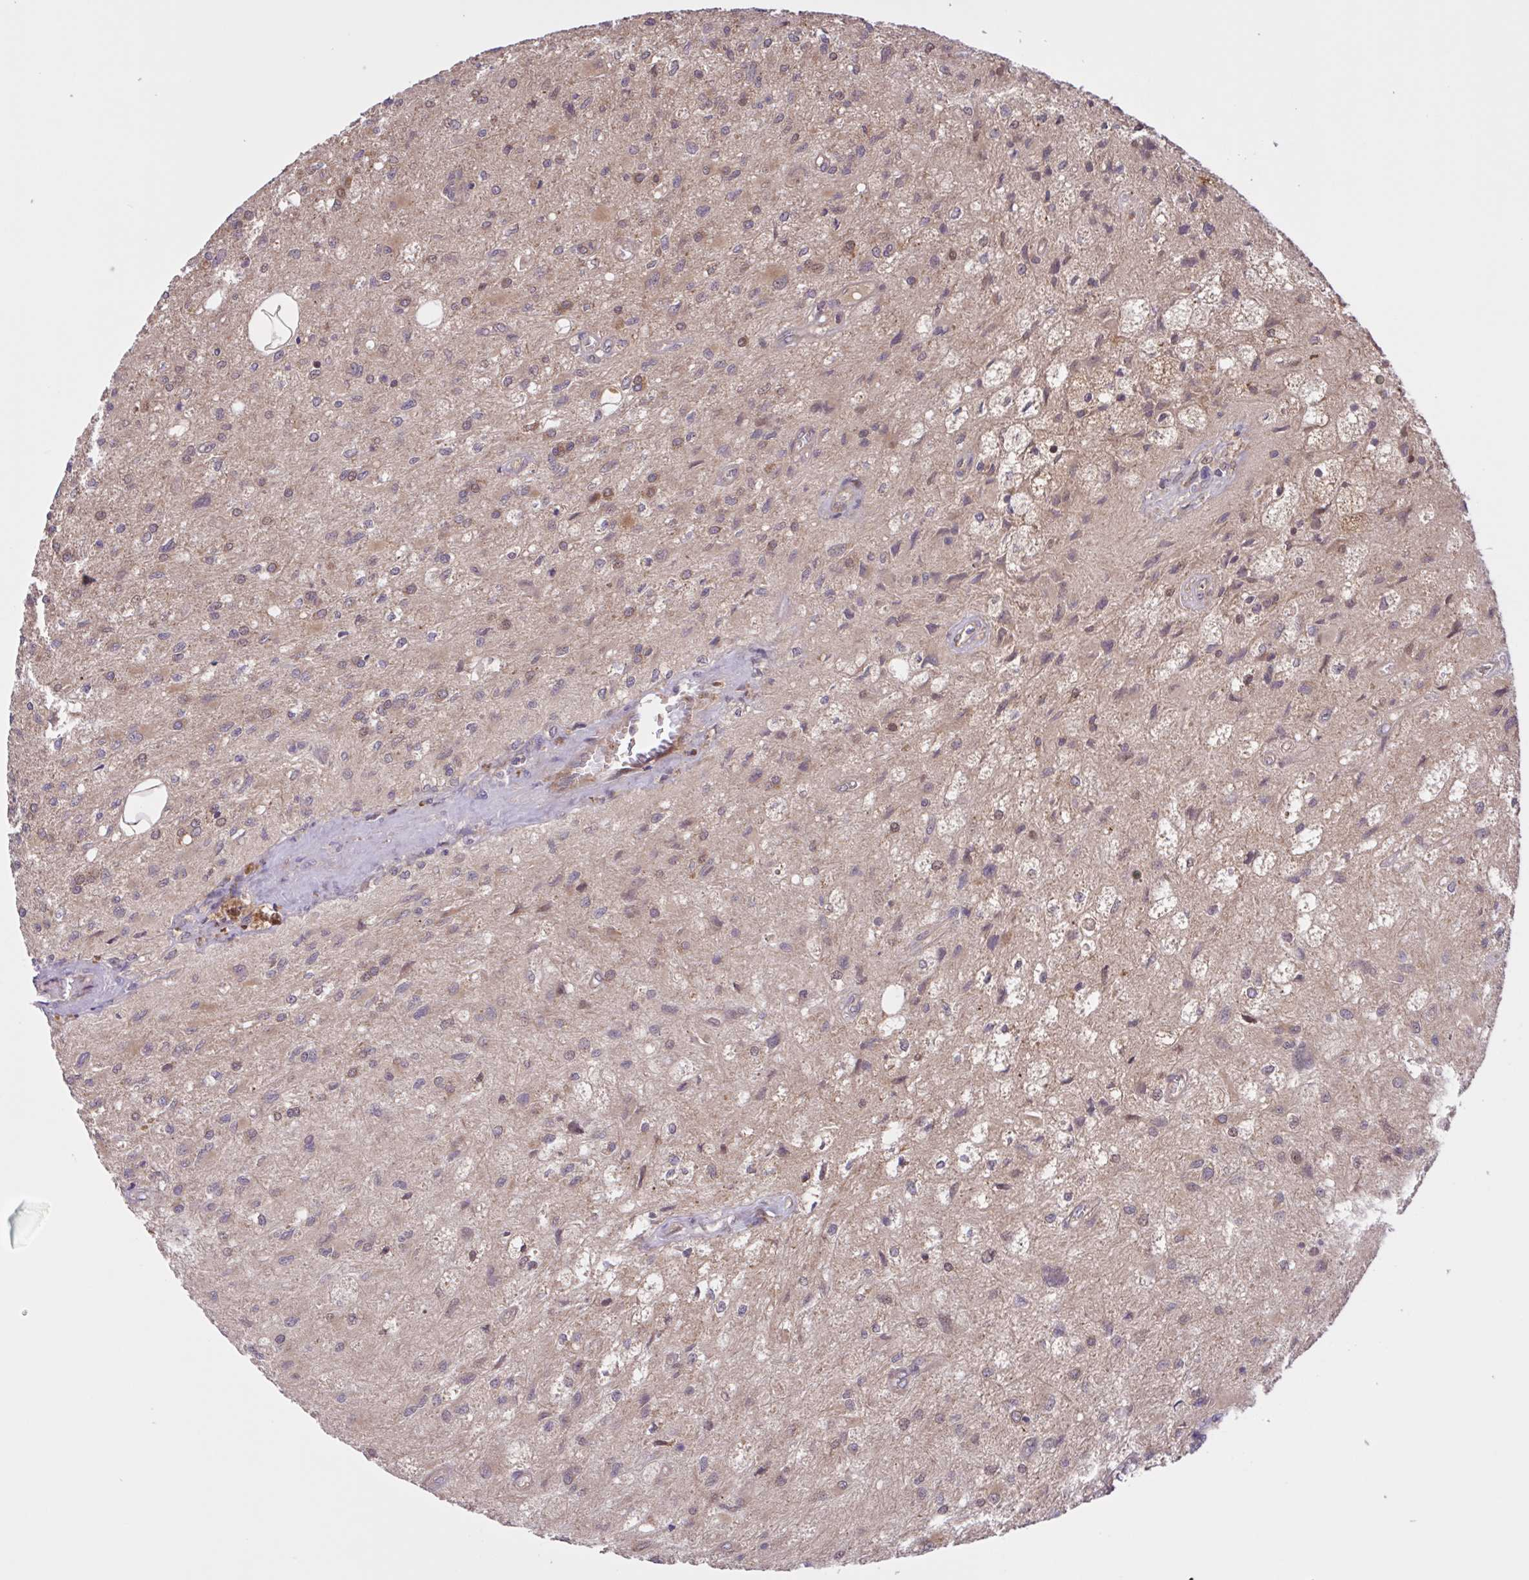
{"staining": {"intensity": "weak", "quantity": "<25%", "location": "cytoplasmic/membranous"}, "tissue": "glioma", "cell_type": "Tumor cells", "image_type": "cancer", "snomed": [{"axis": "morphology", "description": "Glioma, malignant, High grade"}, {"axis": "topography", "description": "Brain"}], "caption": "A high-resolution photomicrograph shows immunohistochemistry (IHC) staining of glioma, which displays no significant expression in tumor cells.", "gene": "INTS10", "patient": {"sex": "female", "age": 70}}